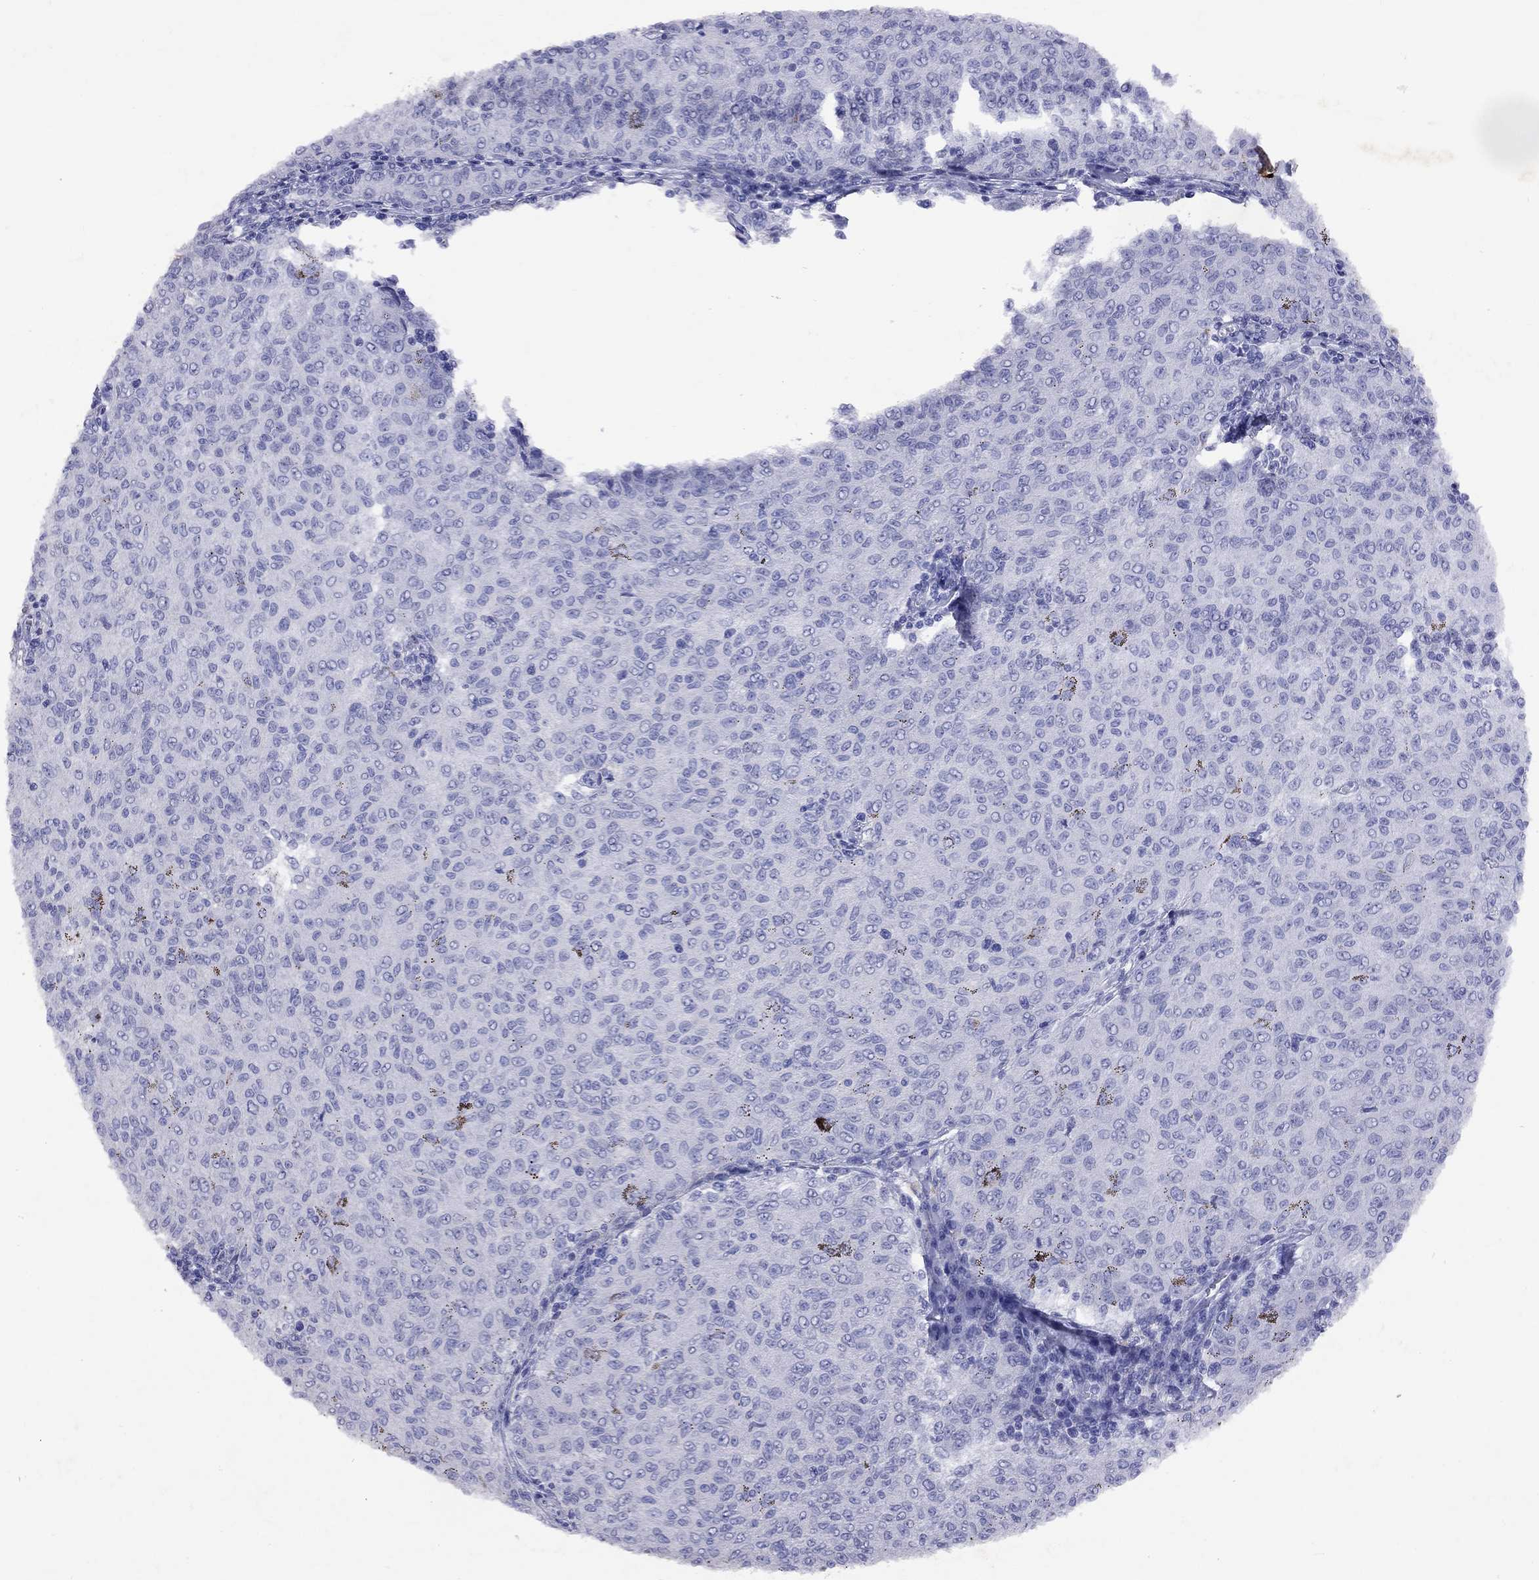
{"staining": {"intensity": "negative", "quantity": "none", "location": "none"}, "tissue": "melanoma", "cell_type": "Tumor cells", "image_type": "cancer", "snomed": [{"axis": "morphology", "description": "Malignant melanoma, NOS"}, {"axis": "topography", "description": "Skin"}], "caption": "A photomicrograph of melanoma stained for a protein displays no brown staining in tumor cells.", "gene": "GNAT3", "patient": {"sex": "female", "age": 72}}